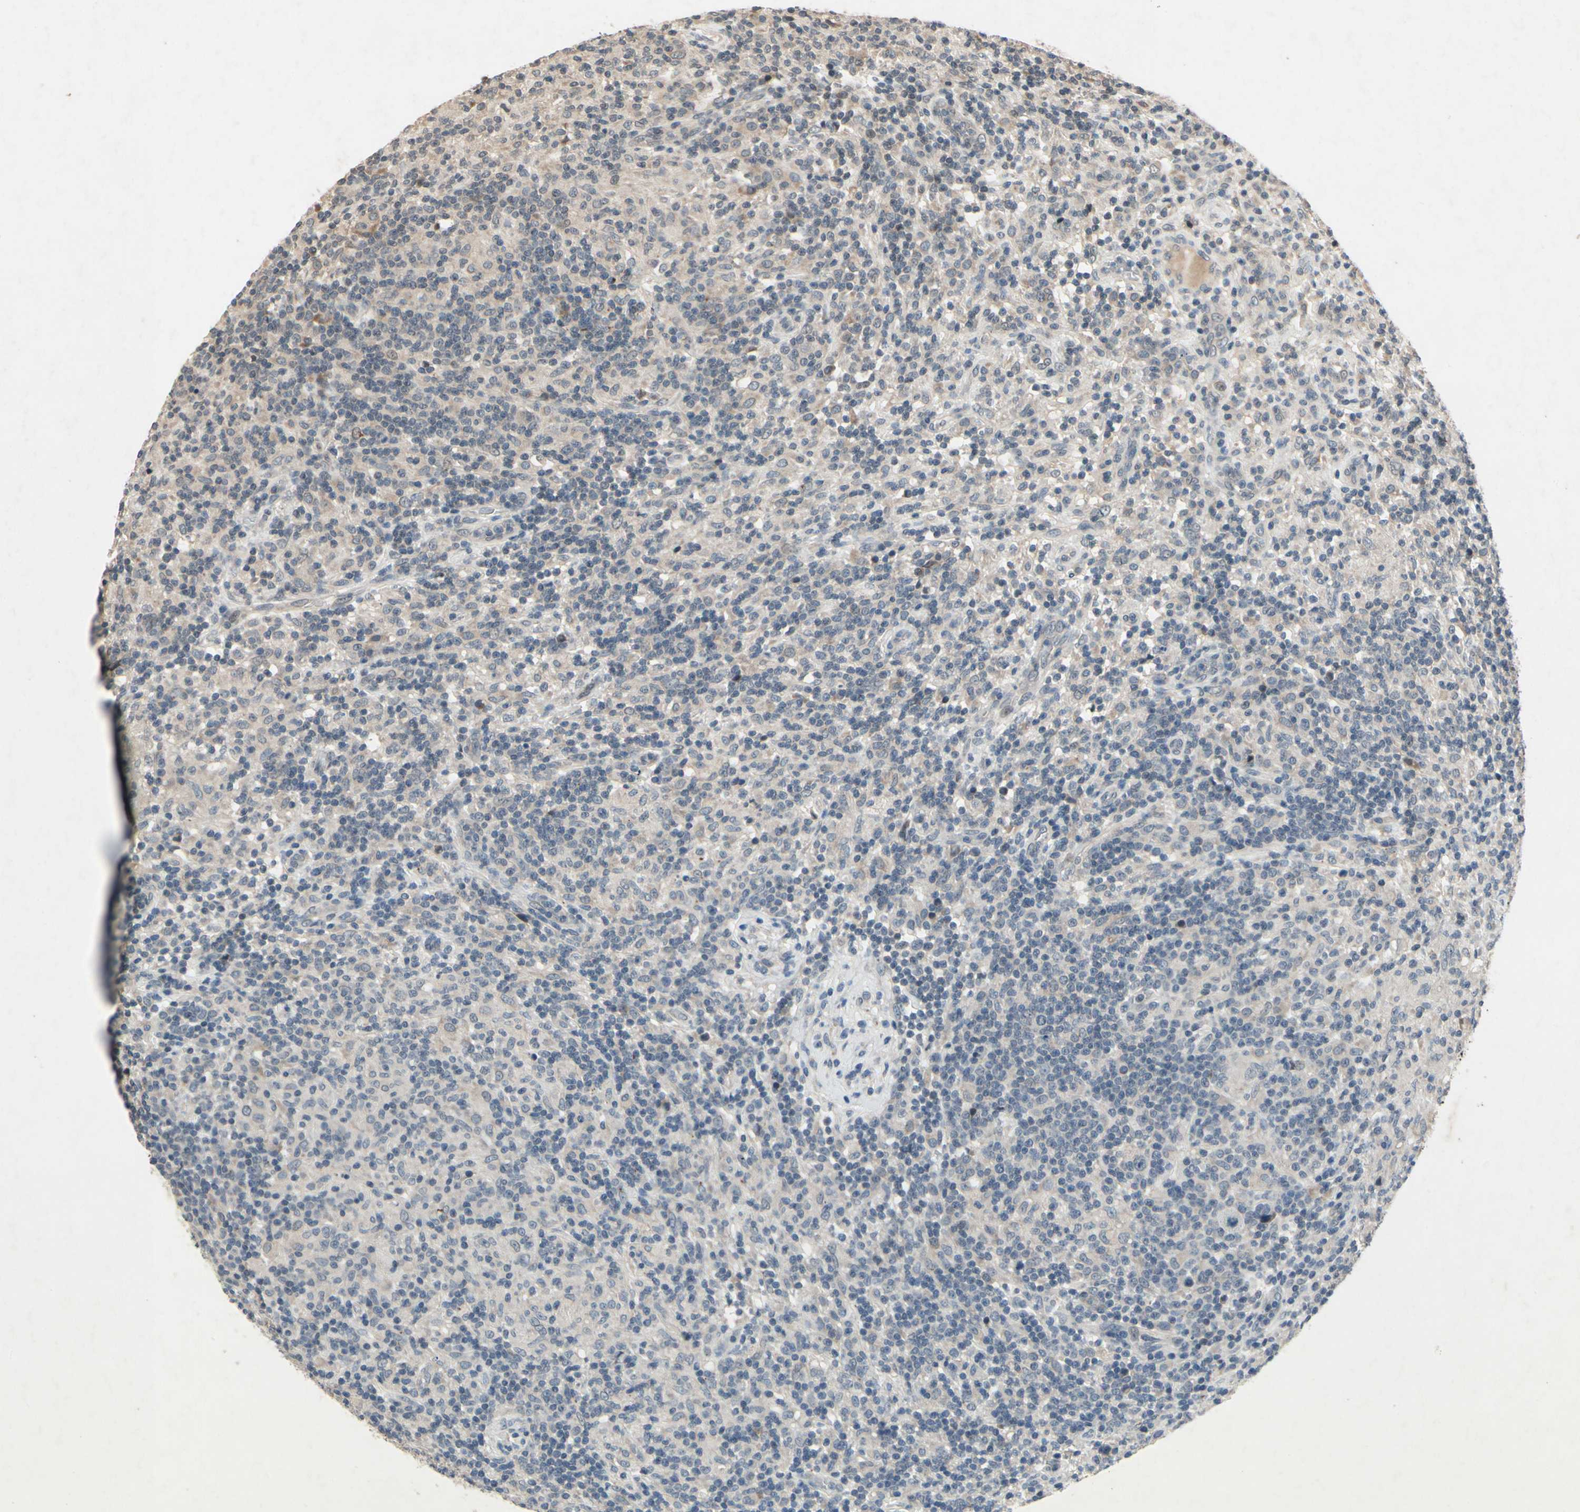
{"staining": {"intensity": "weak", "quantity": "25%-75%", "location": "cytoplasmic/membranous"}, "tissue": "lymphoma", "cell_type": "Tumor cells", "image_type": "cancer", "snomed": [{"axis": "morphology", "description": "Hodgkin's disease, NOS"}, {"axis": "topography", "description": "Lymph node"}], "caption": "High-magnification brightfield microscopy of lymphoma stained with DAB (3,3'-diaminobenzidine) (brown) and counterstained with hematoxylin (blue). tumor cells exhibit weak cytoplasmic/membranous expression is present in approximately25%-75% of cells.", "gene": "DPY19L3", "patient": {"sex": "male", "age": 70}}